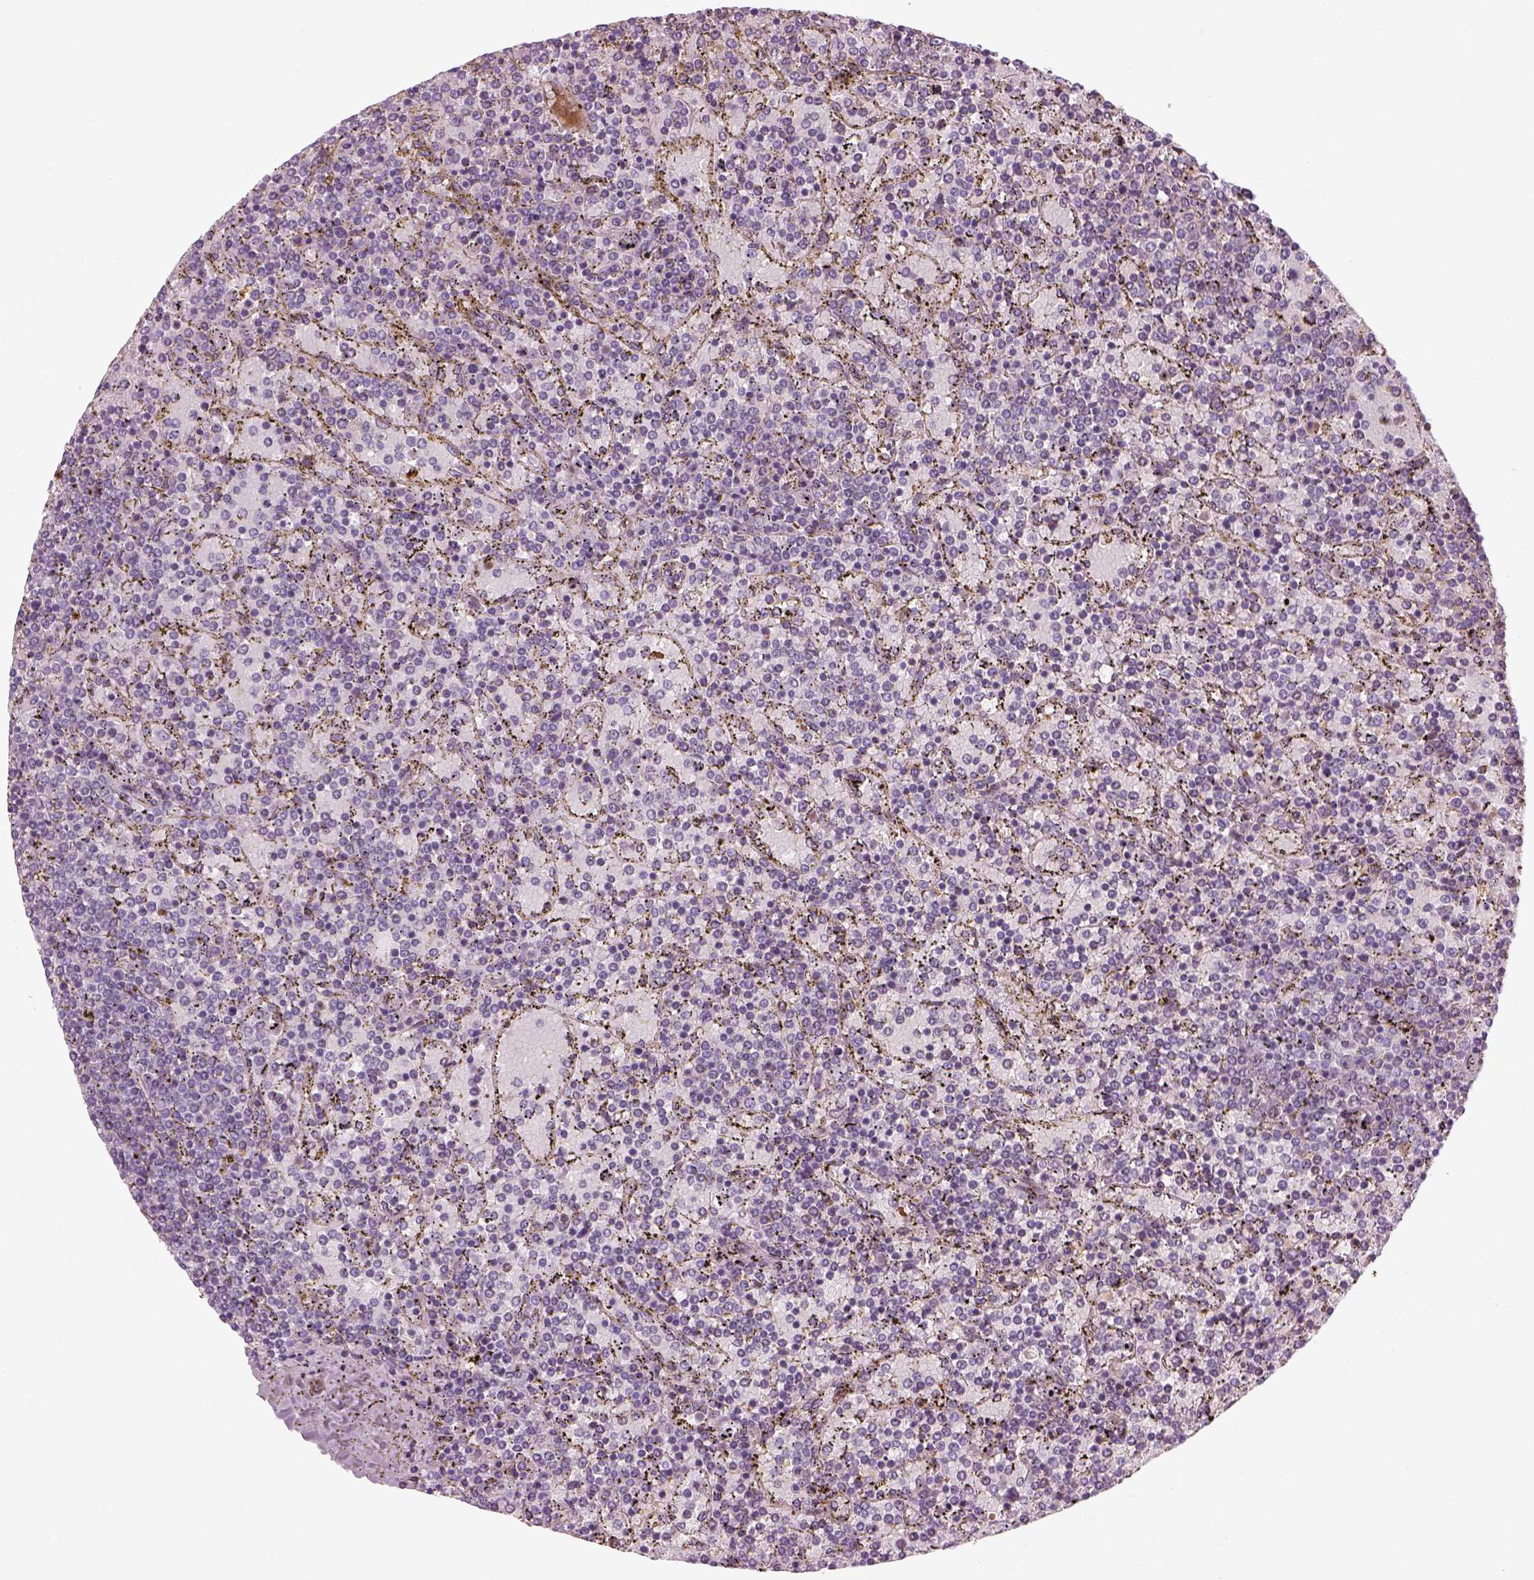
{"staining": {"intensity": "negative", "quantity": "none", "location": "none"}, "tissue": "lymphoma", "cell_type": "Tumor cells", "image_type": "cancer", "snomed": [{"axis": "morphology", "description": "Malignant lymphoma, non-Hodgkin's type, Low grade"}, {"axis": "topography", "description": "Spleen"}], "caption": "A photomicrograph of human malignant lymphoma, non-Hodgkin's type (low-grade) is negative for staining in tumor cells. The staining was performed using DAB (3,3'-diaminobenzidine) to visualize the protein expression in brown, while the nuclei were stained in blue with hematoxylin (Magnification: 20x).", "gene": "PABPC1L2B", "patient": {"sex": "female", "age": 77}}